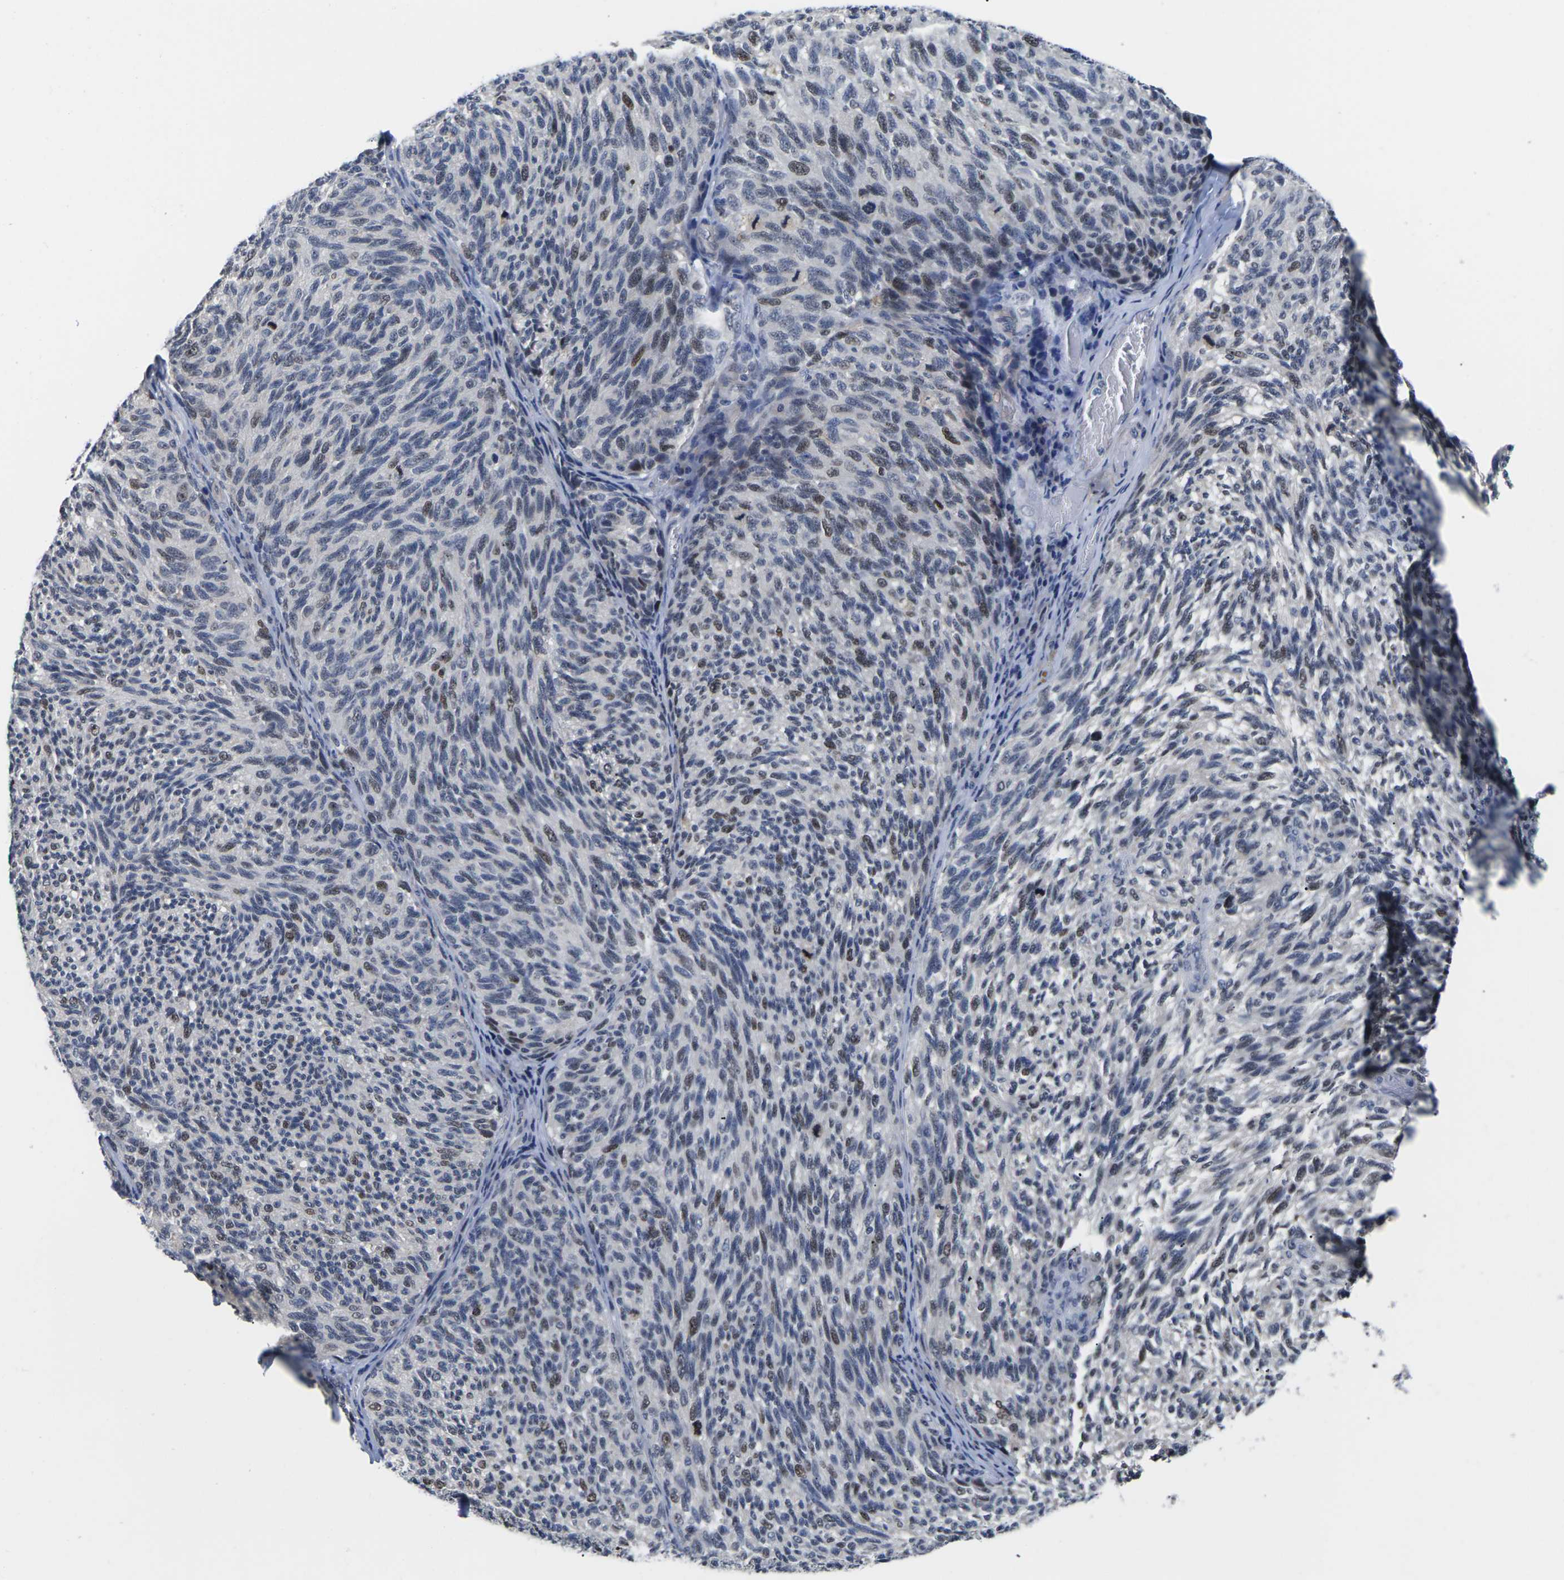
{"staining": {"intensity": "weak", "quantity": "<25%", "location": "nuclear"}, "tissue": "melanoma", "cell_type": "Tumor cells", "image_type": "cancer", "snomed": [{"axis": "morphology", "description": "Malignant melanoma, NOS"}, {"axis": "topography", "description": "Skin"}], "caption": "DAB (3,3'-diaminobenzidine) immunohistochemical staining of melanoma demonstrates no significant positivity in tumor cells. Brightfield microscopy of immunohistochemistry stained with DAB (brown) and hematoxylin (blue), captured at high magnification.", "gene": "ST6GAL2", "patient": {"sex": "female", "age": 73}}